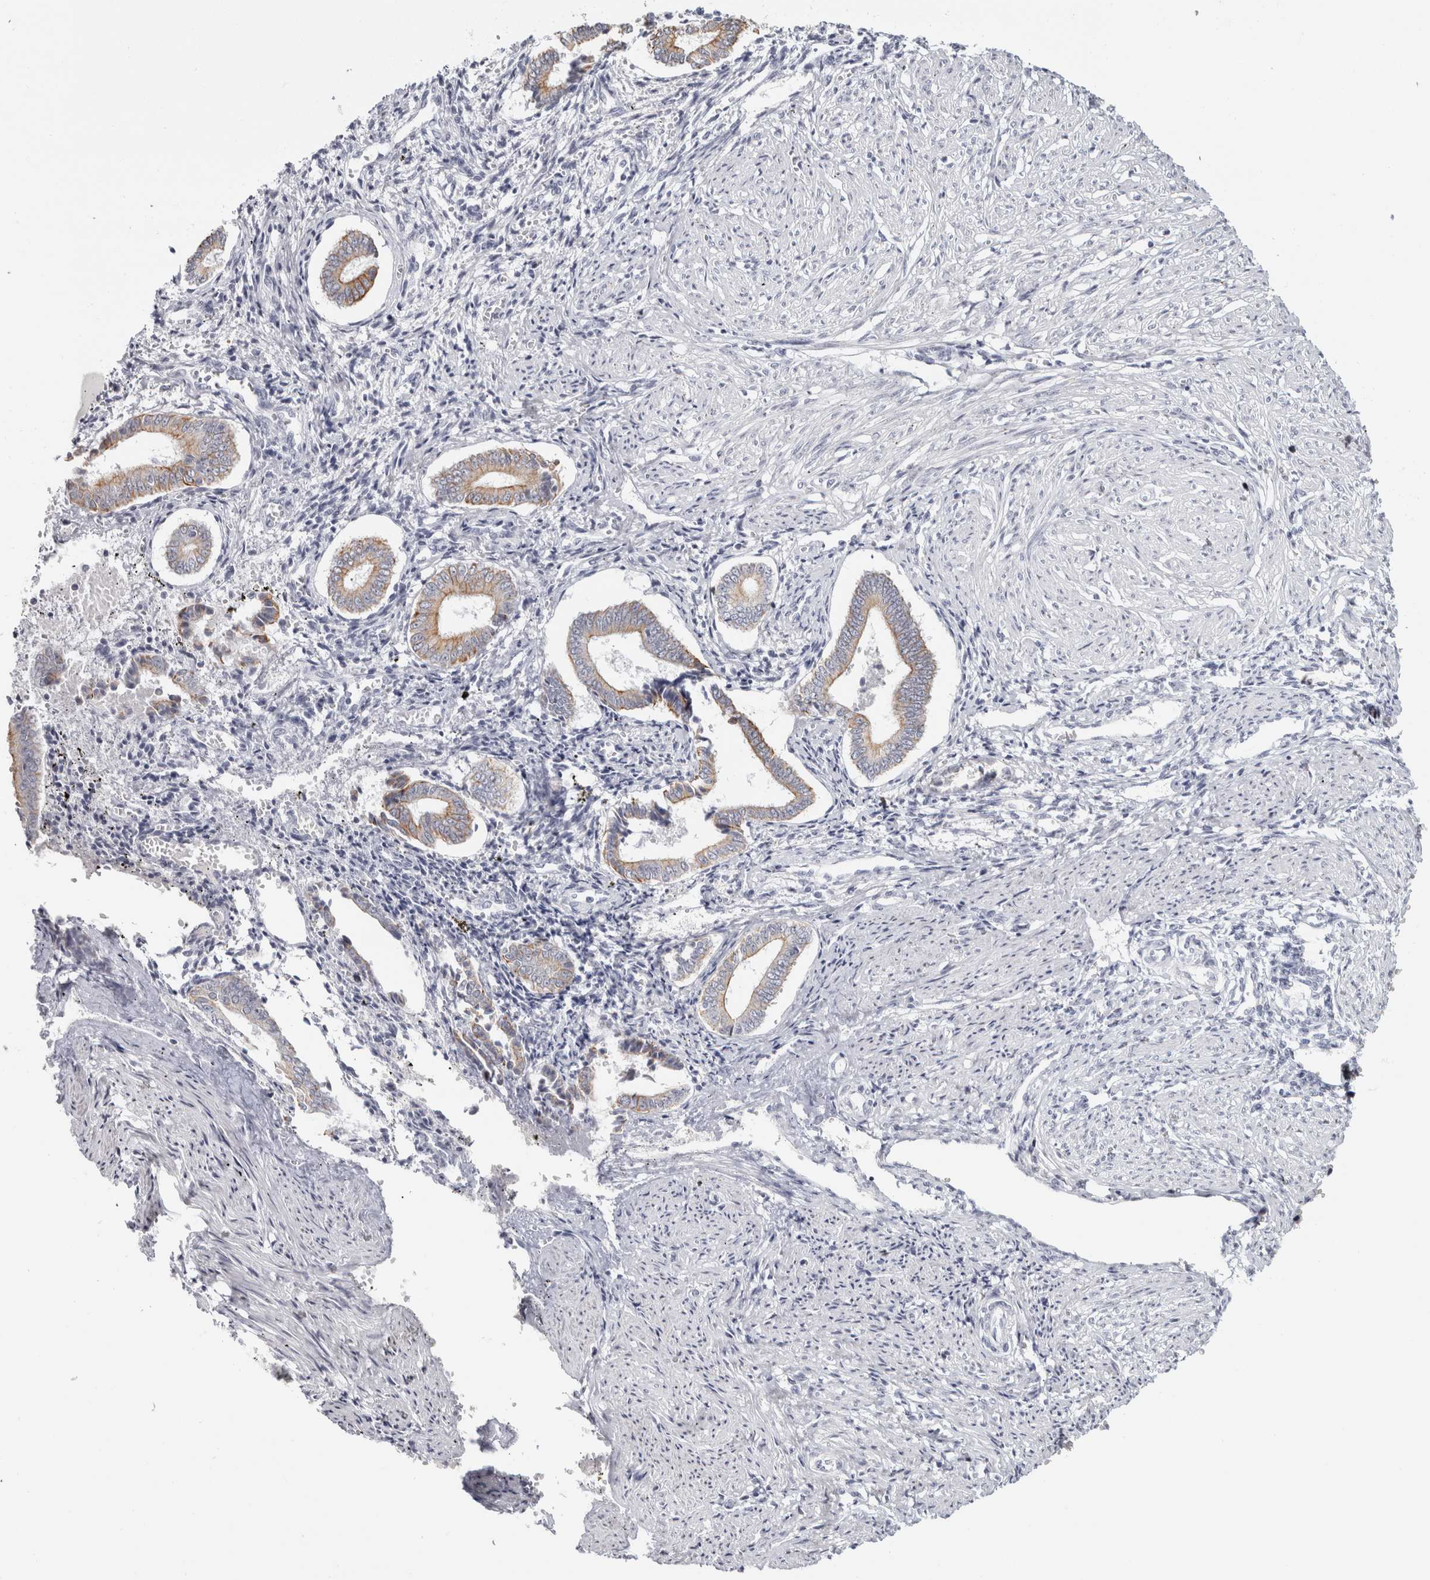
{"staining": {"intensity": "negative", "quantity": "none", "location": "none"}, "tissue": "endometrium", "cell_type": "Cells in endometrial stroma", "image_type": "normal", "snomed": [{"axis": "morphology", "description": "Normal tissue, NOS"}, {"axis": "topography", "description": "Endometrium"}], "caption": "Cells in endometrial stroma show no significant protein staining in benign endometrium. The staining was performed using DAB to visualize the protein expression in brown, while the nuclei were stained in blue with hematoxylin (Magnification: 20x).", "gene": "RPH3AL", "patient": {"sex": "female", "age": 42}}